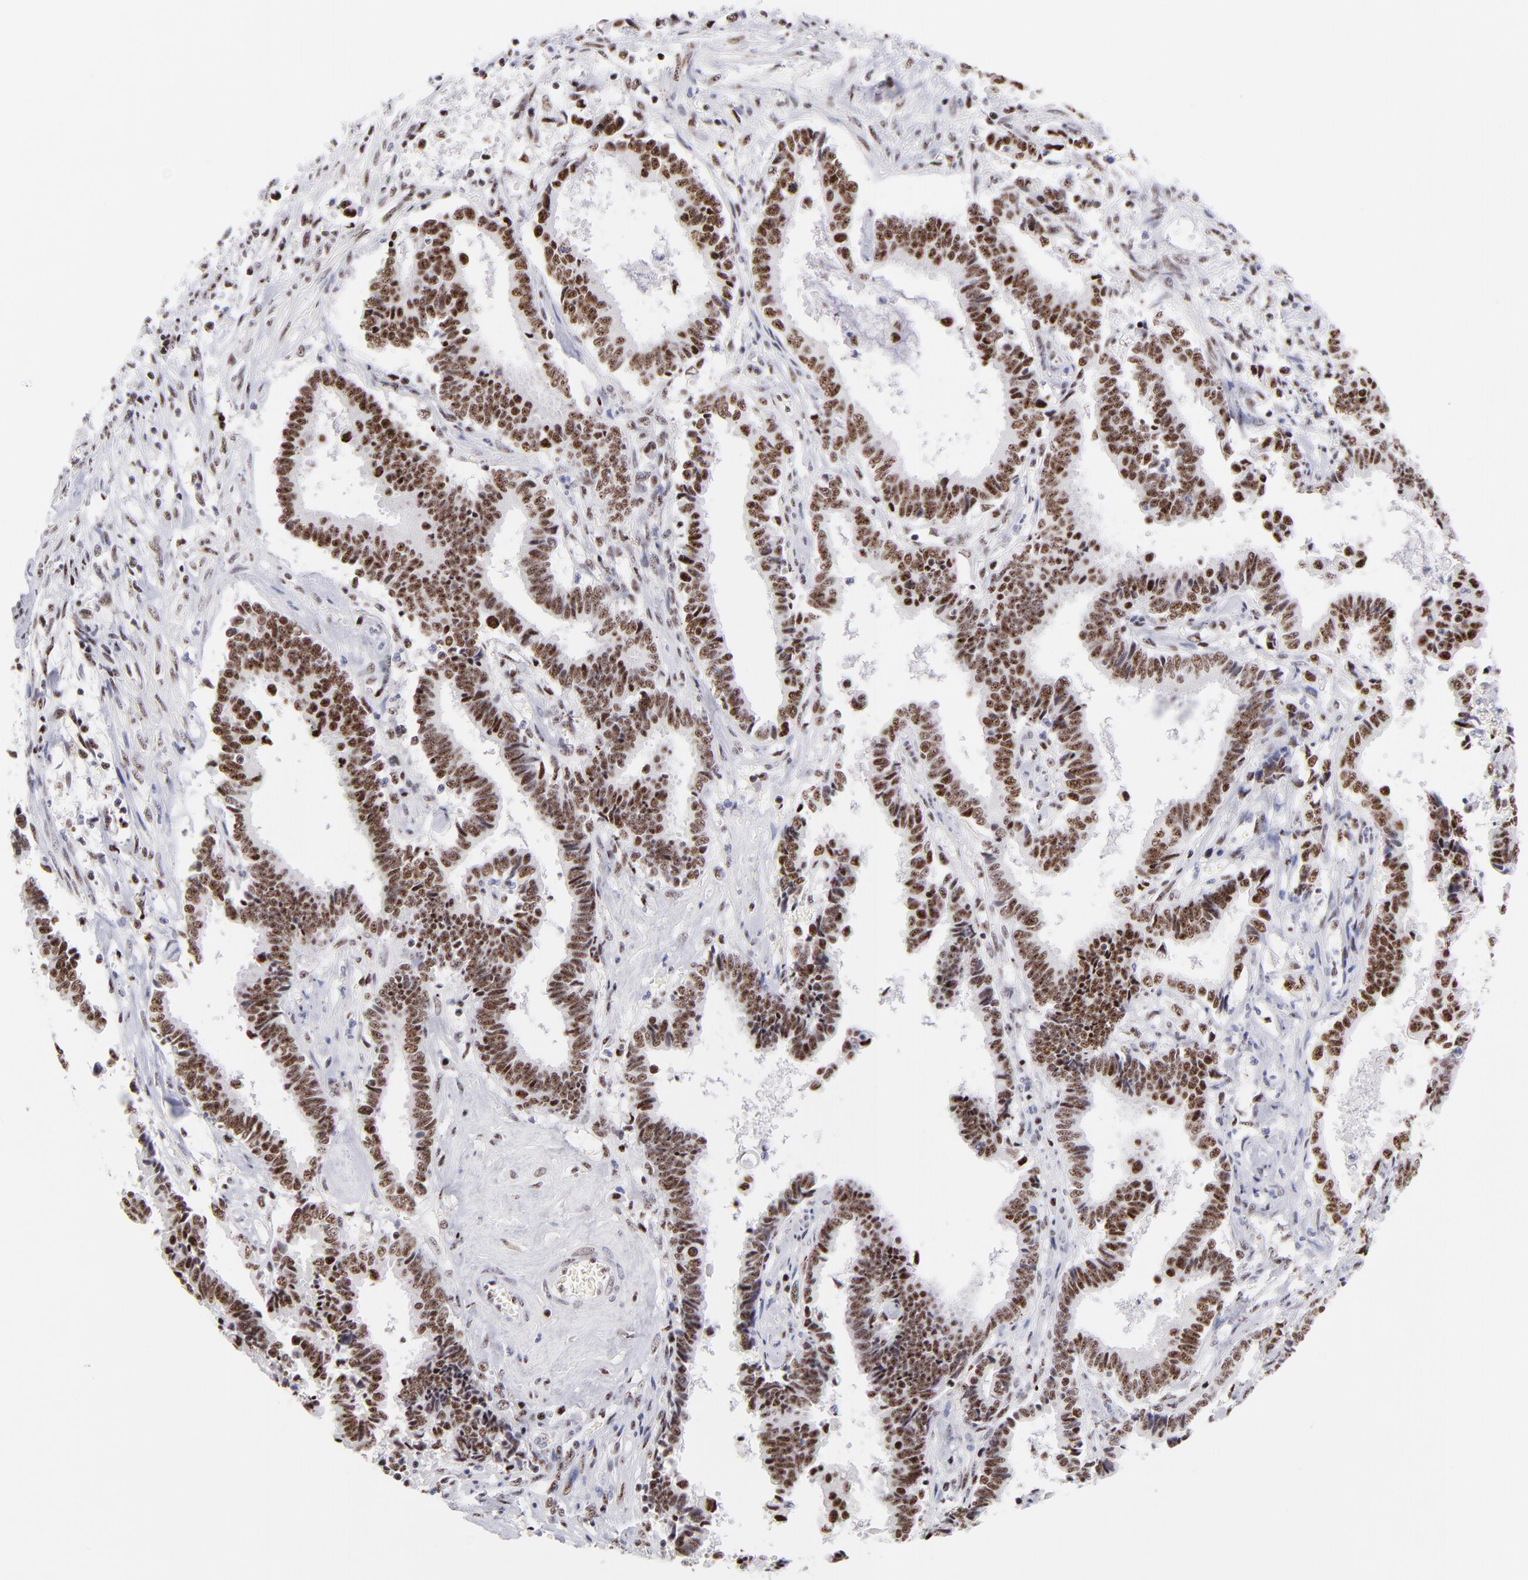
{"staining": {"intensity": "moderate", "quantity": ">75%", "location": "nuclear"}, "tissue": "liver cancer", "cell_type": "Tumor cells", "image_type": "cancer", "snomed": [{"axis": "morphology", "description": "Cholangiocarcinoma"}, {"axis": "topography", "description": "Liver"}], "caption": "Protein staining of liver cholangiocarcinoma tissue demonstrates moderate nuclear positivity in about >75% of tumor cells.", "gene": "CDC25C", "patient": {"sex": "male", "age": 57}}